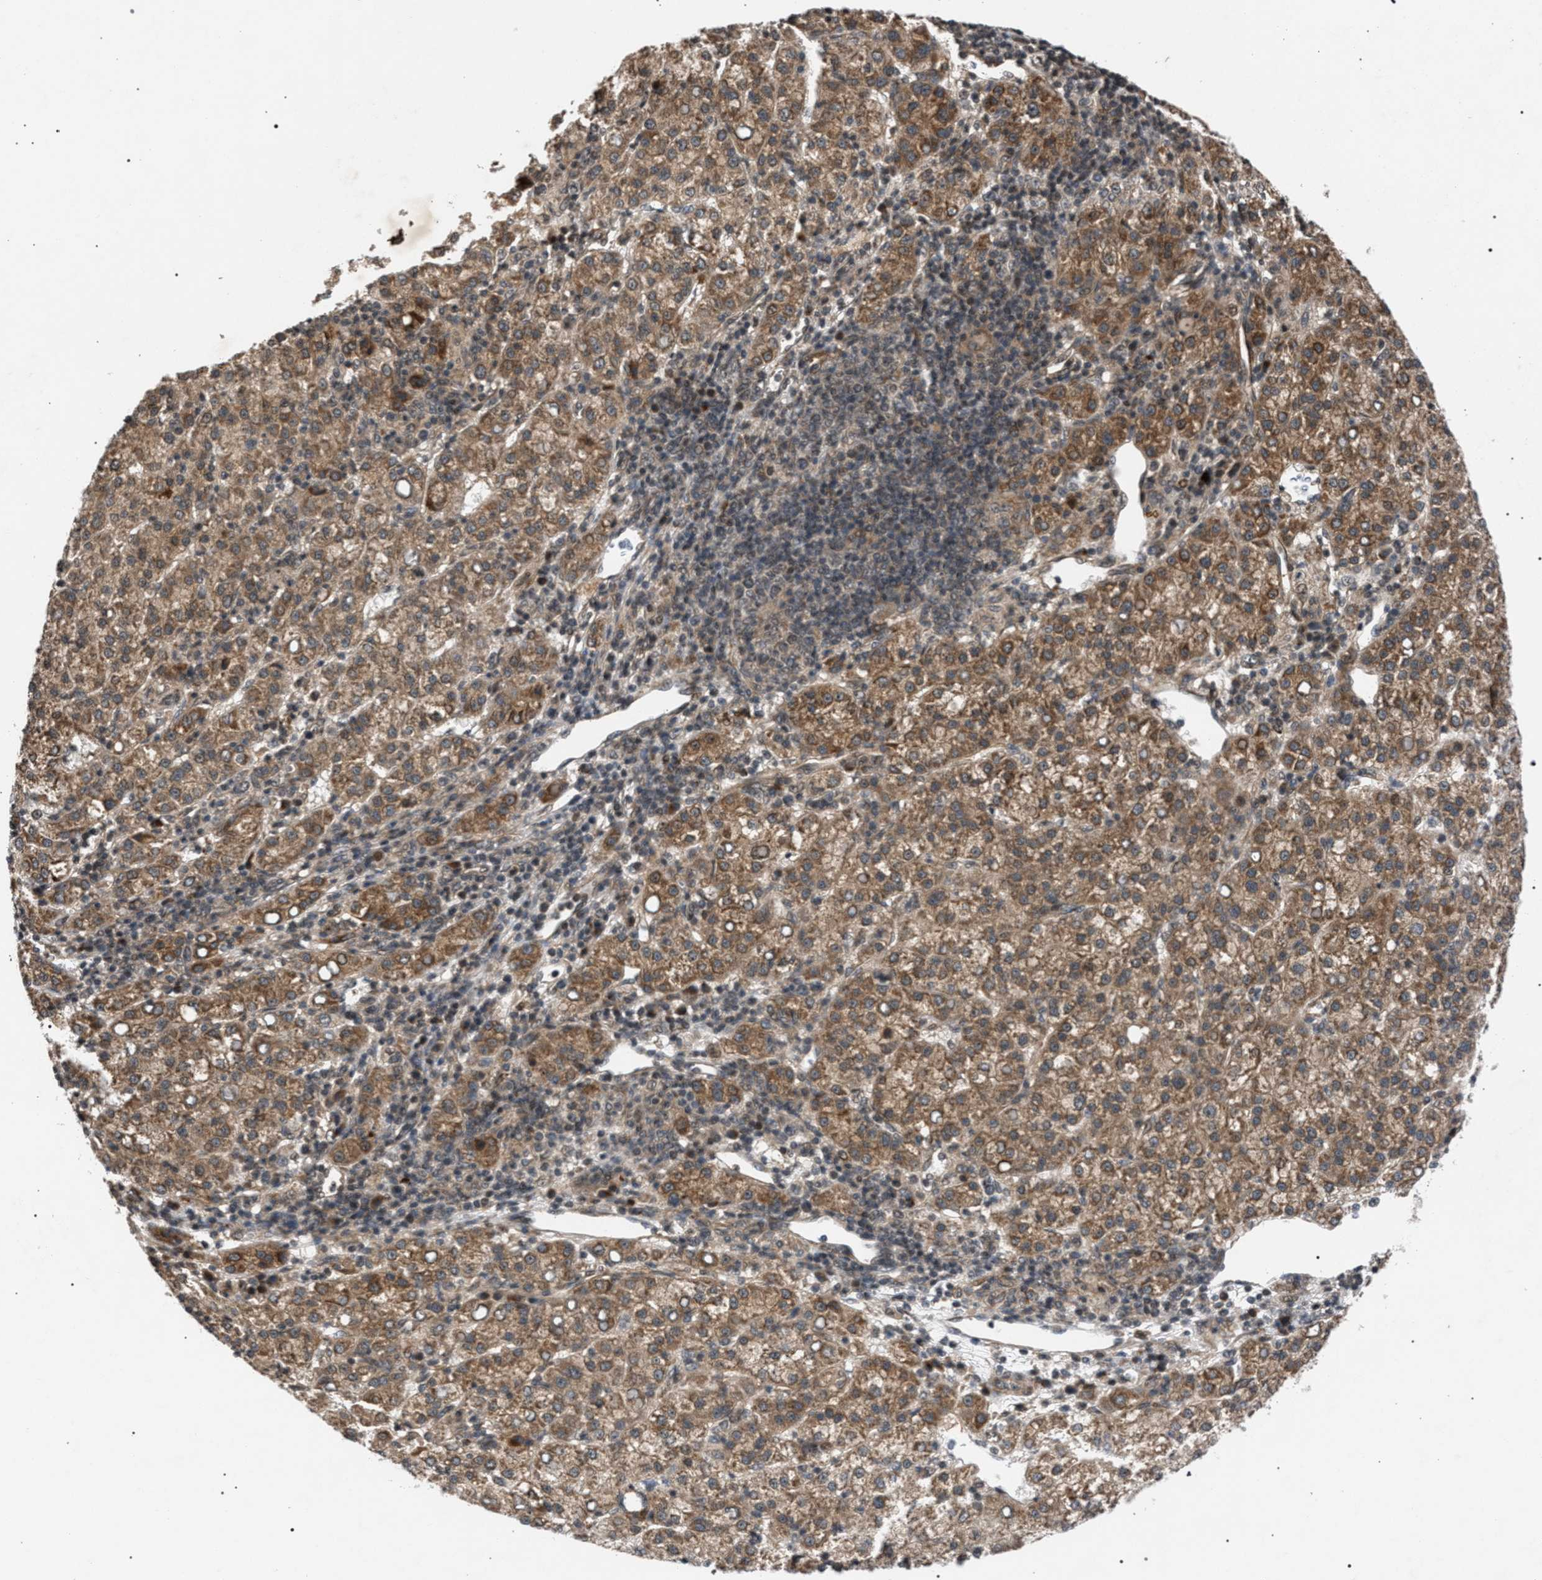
{"staining": {"intensity": "moderate", "quantity": ">75%", "location": "cytoplasmic/membranous"}, "tissue": "liver cancer", "cell_type": "Tumor cells", "image_type": "cancer", "snomed": [{"axis": "morphology", "description": "Carcinoma, Hepatocellular, NOS"}, {"axis": "topography", "description": "Liver"}], "caption": "Tumor cells show medium levels of moderate cytoplasmic/membranous staining in approximately >75% of cells in human liver cancer (hepatocellular carcinoma).", "gene": "IRAK4", "patient": {"sex": "female", "age": 58}}